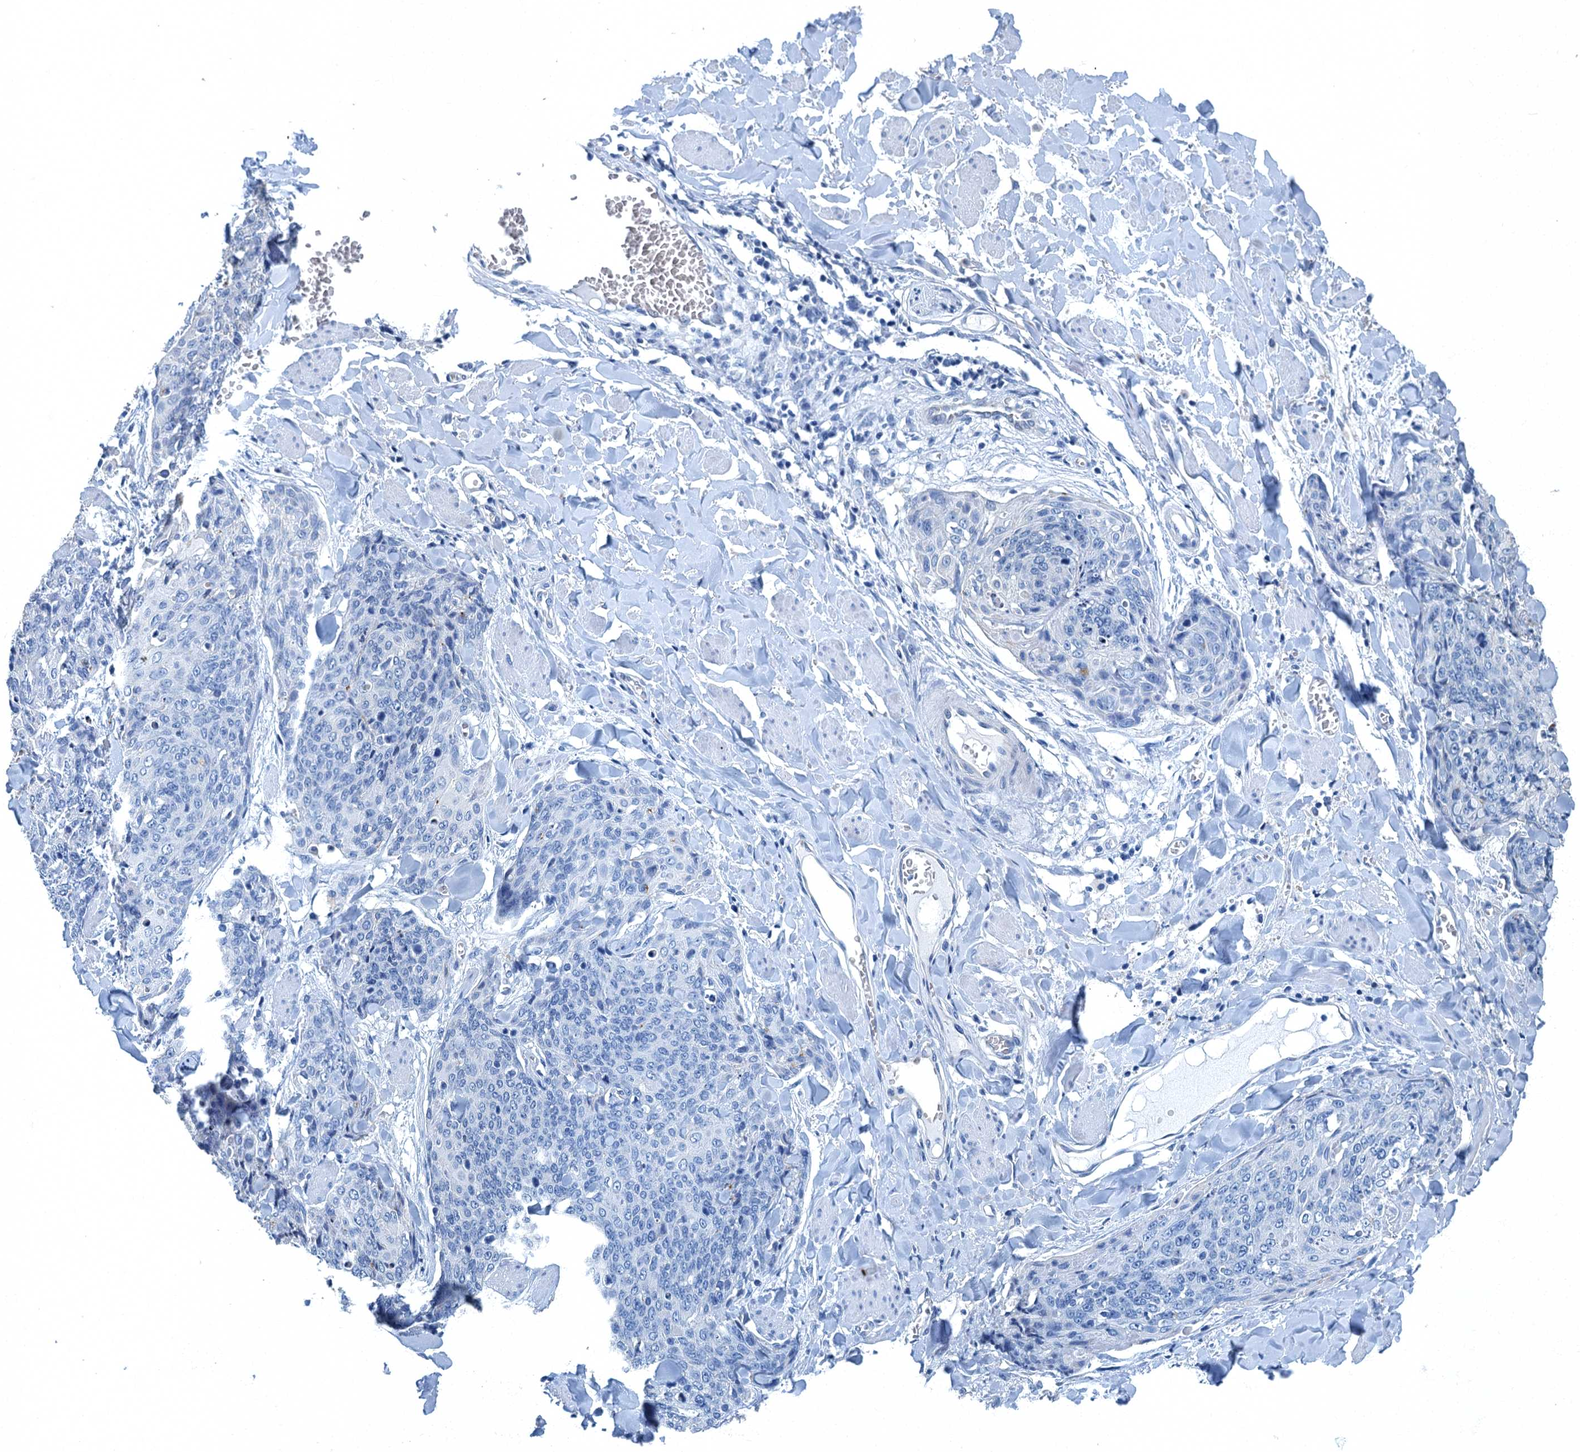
{"staining": {"intensity": "negative", "quantity": "none", "location": "none"}, "tissue": "skin cancer", "cell_type": "Tumor cells", "image_type": "cancer", "snomed": [{"axis": "morphology", "description": "Squamous cell carcinoma, NOS"}, {"axis": "topography", "description": "Skin"}, {"axis": "topography", "description": "Vulva"}], "caption": "An image of human skin cancer is negative for staining in tumor cells.", "gene": "GADL1", "patient": {"sex": "female", "age": 85}}